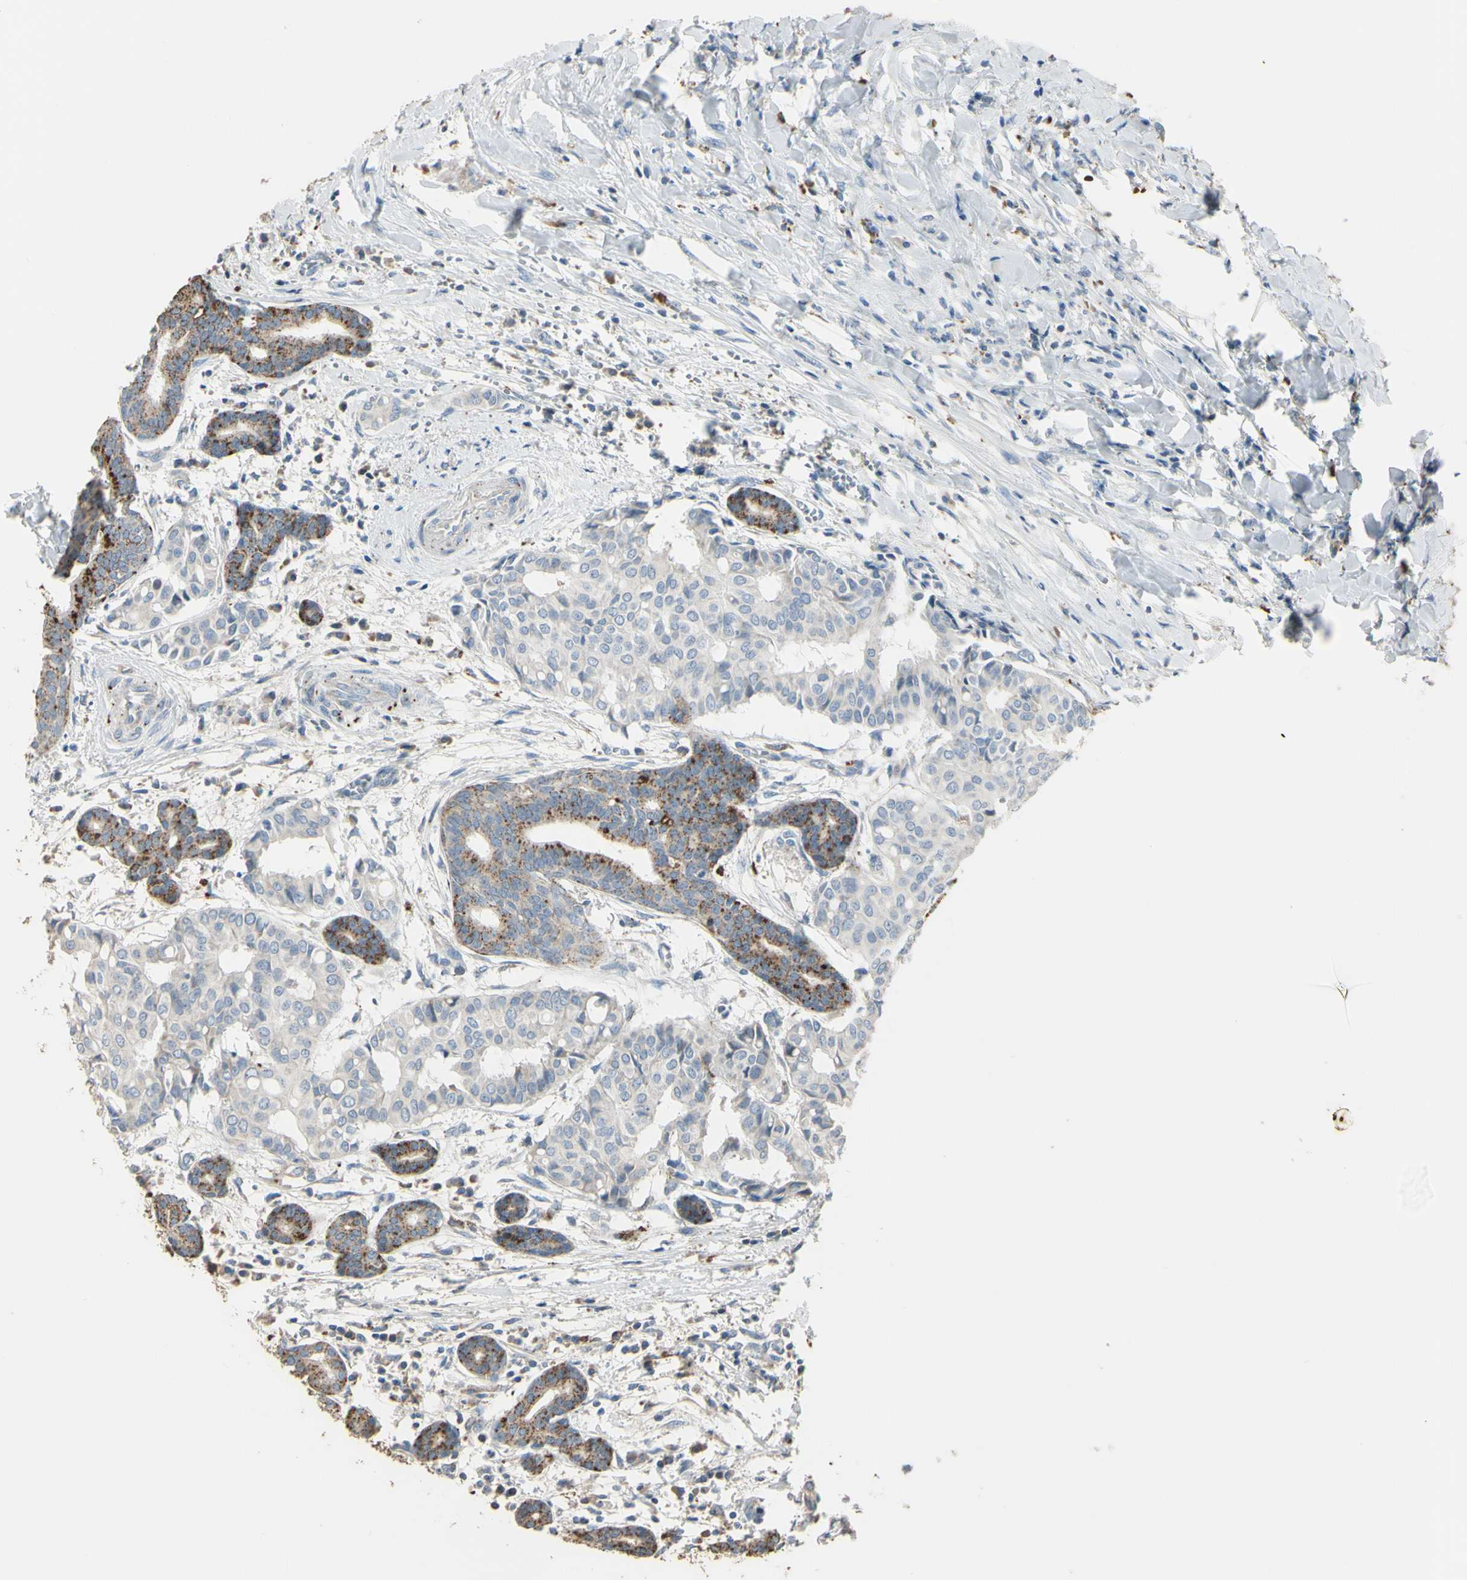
{"staining": {"intensity": "weak", "quantity": "25%-75%", "location": "cytoplasmic/membranous"}, "tissue": "head and neck cancer", "cell_type": "Tumor cells", "image_type": "cancer", "snomed": [{"axis": "morphology", "description": "Adenocarcinoma, NOS"}, {"axis": "topography", "description": "Salivary gland"}, {"axis": "topography", "description": "Head-Neck"}], "caption": "Head and neck adenocarcinoma stained with DAB (3,3'-diaminobenzidine) immunohistochemistry exhibits low levels of weak cytoplasmic/membranous expression in approximately 25%-75% of tumor cells.", "gene": "ANGPTL1", "patient": {"sex": "female", "age": 59}}